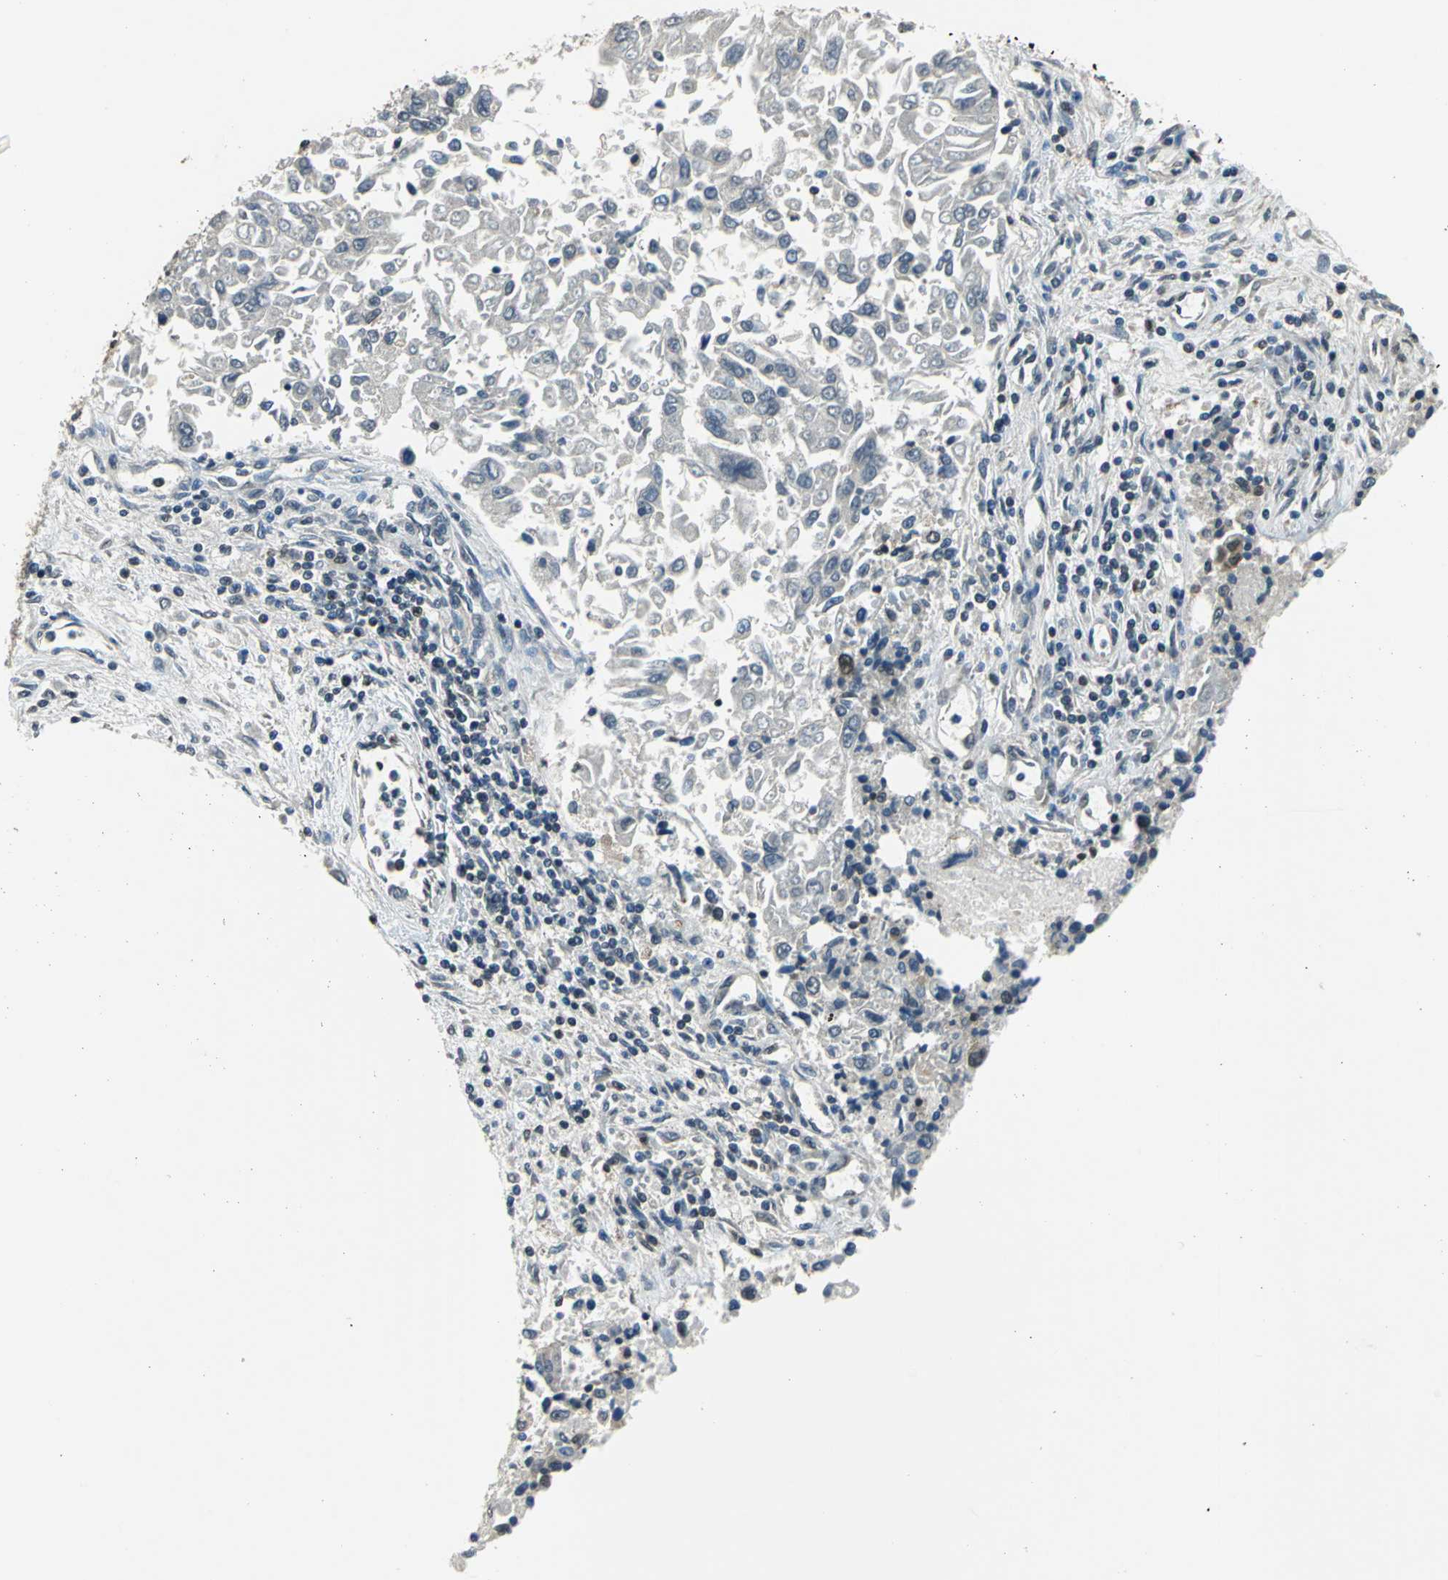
{"staining": {"intensity": "moderate", "quantity": "25%-75%", "location": "nuclear"}, "tissue": "lung cancer", "cell_type": "Tumor cells", "image_type": "cancer", "snomed": [{"axis": "morphology", "description": "Adenocarcinoma, NOS"}, {"axis": "topography", "description": "Lung"}], "caption": "Protein expression analysis of lung adenocarcinoma exhibits moderate nuclear positivity in about 25%-75% of tumor cells.", "gene": "RBM14", "patient": {"sex": "male", "age": 84}}